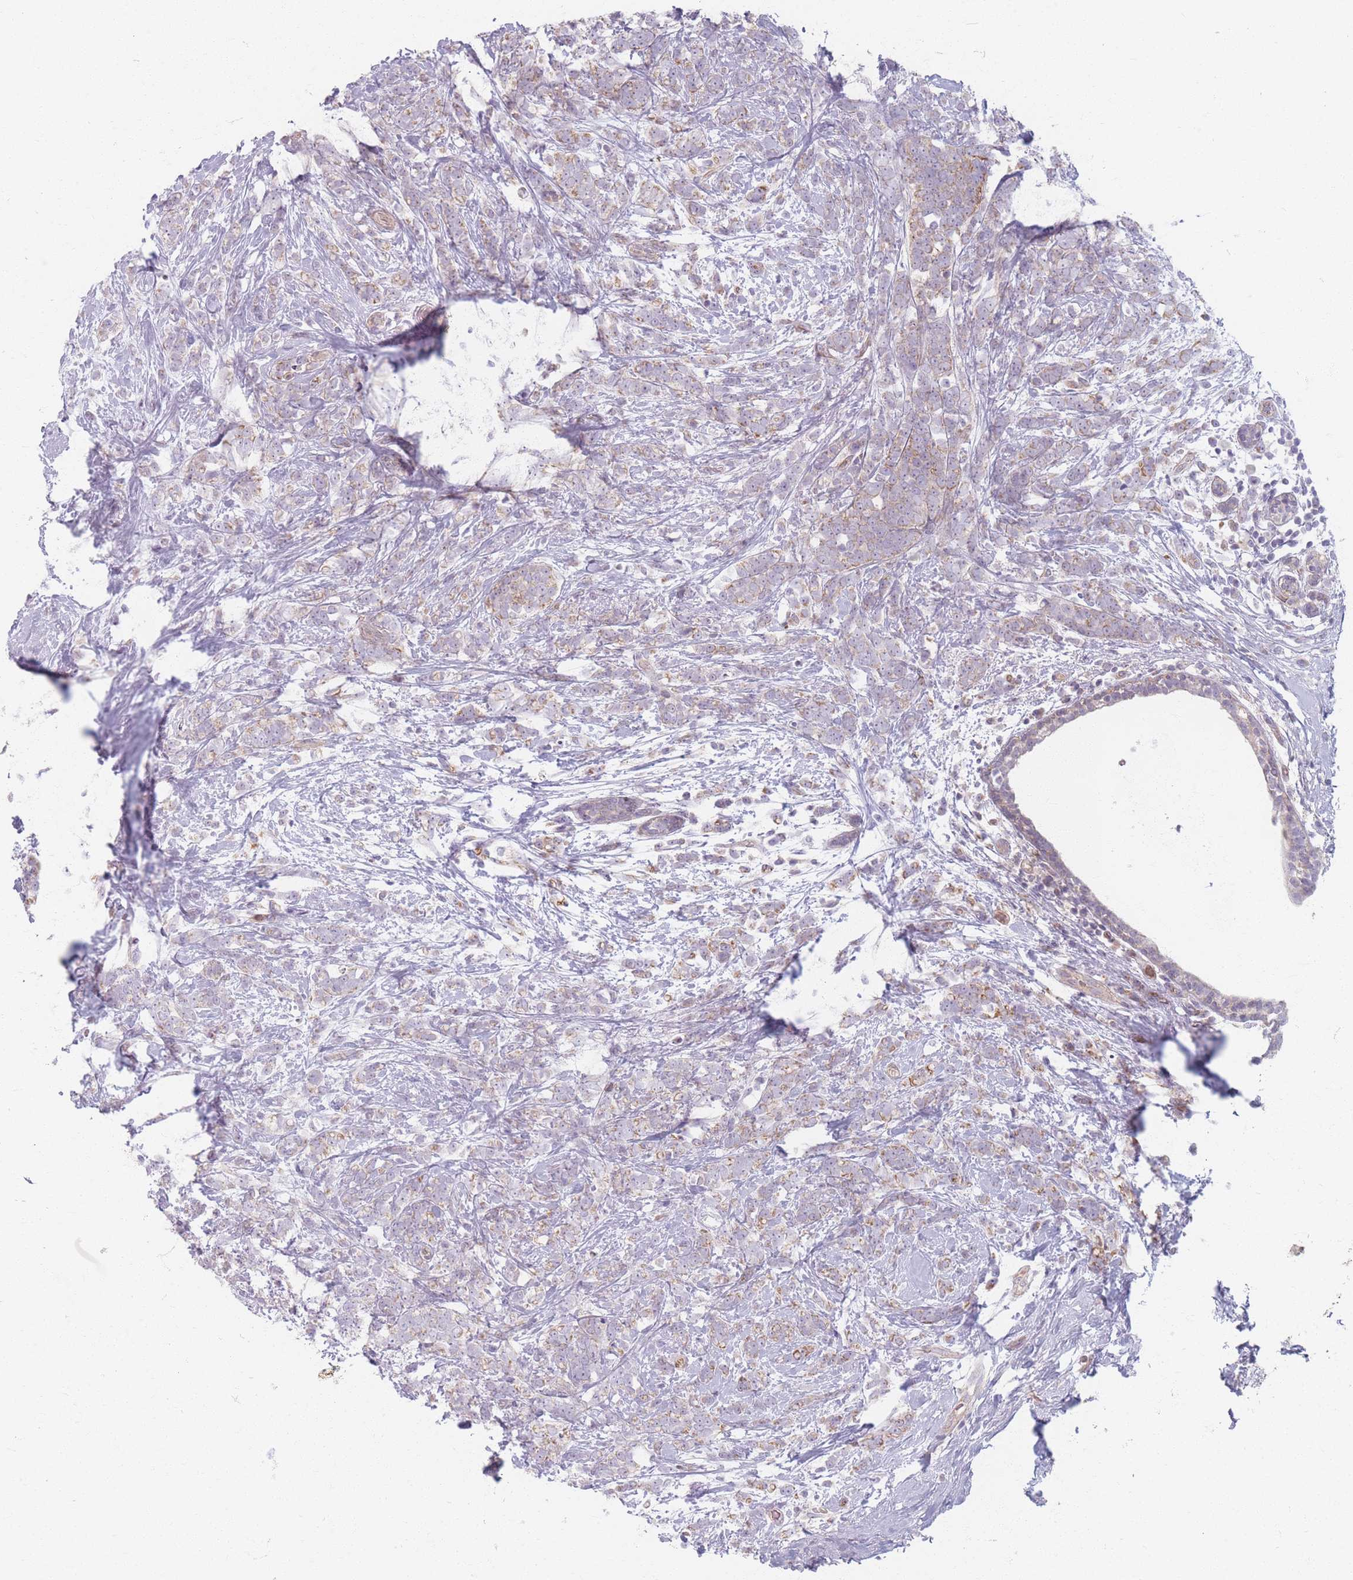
{"staining": {"intensity": "weak", "quantity": "25%-75%", "location": "cytoplasmic/membranous"}, "tissue": "breast cancer", "cell_type": "Tumor cells", "image_type": "cancer", "snomed": [{"axis": "morphology", "description": "Lobular carcinoma"}, {"axis": "topography", "description": "Breast"}], "caption": "Breast cancer stained for a protein demonstrates weak cytoplasmic/membranous positivity in tumor cells. Using DAB (brown) and hematoxylin (blue) stains, captured at high magnification using brightfield microscopy.", "gene": "CHCHD7", "patient": {"sex": "female", "age": 58}}